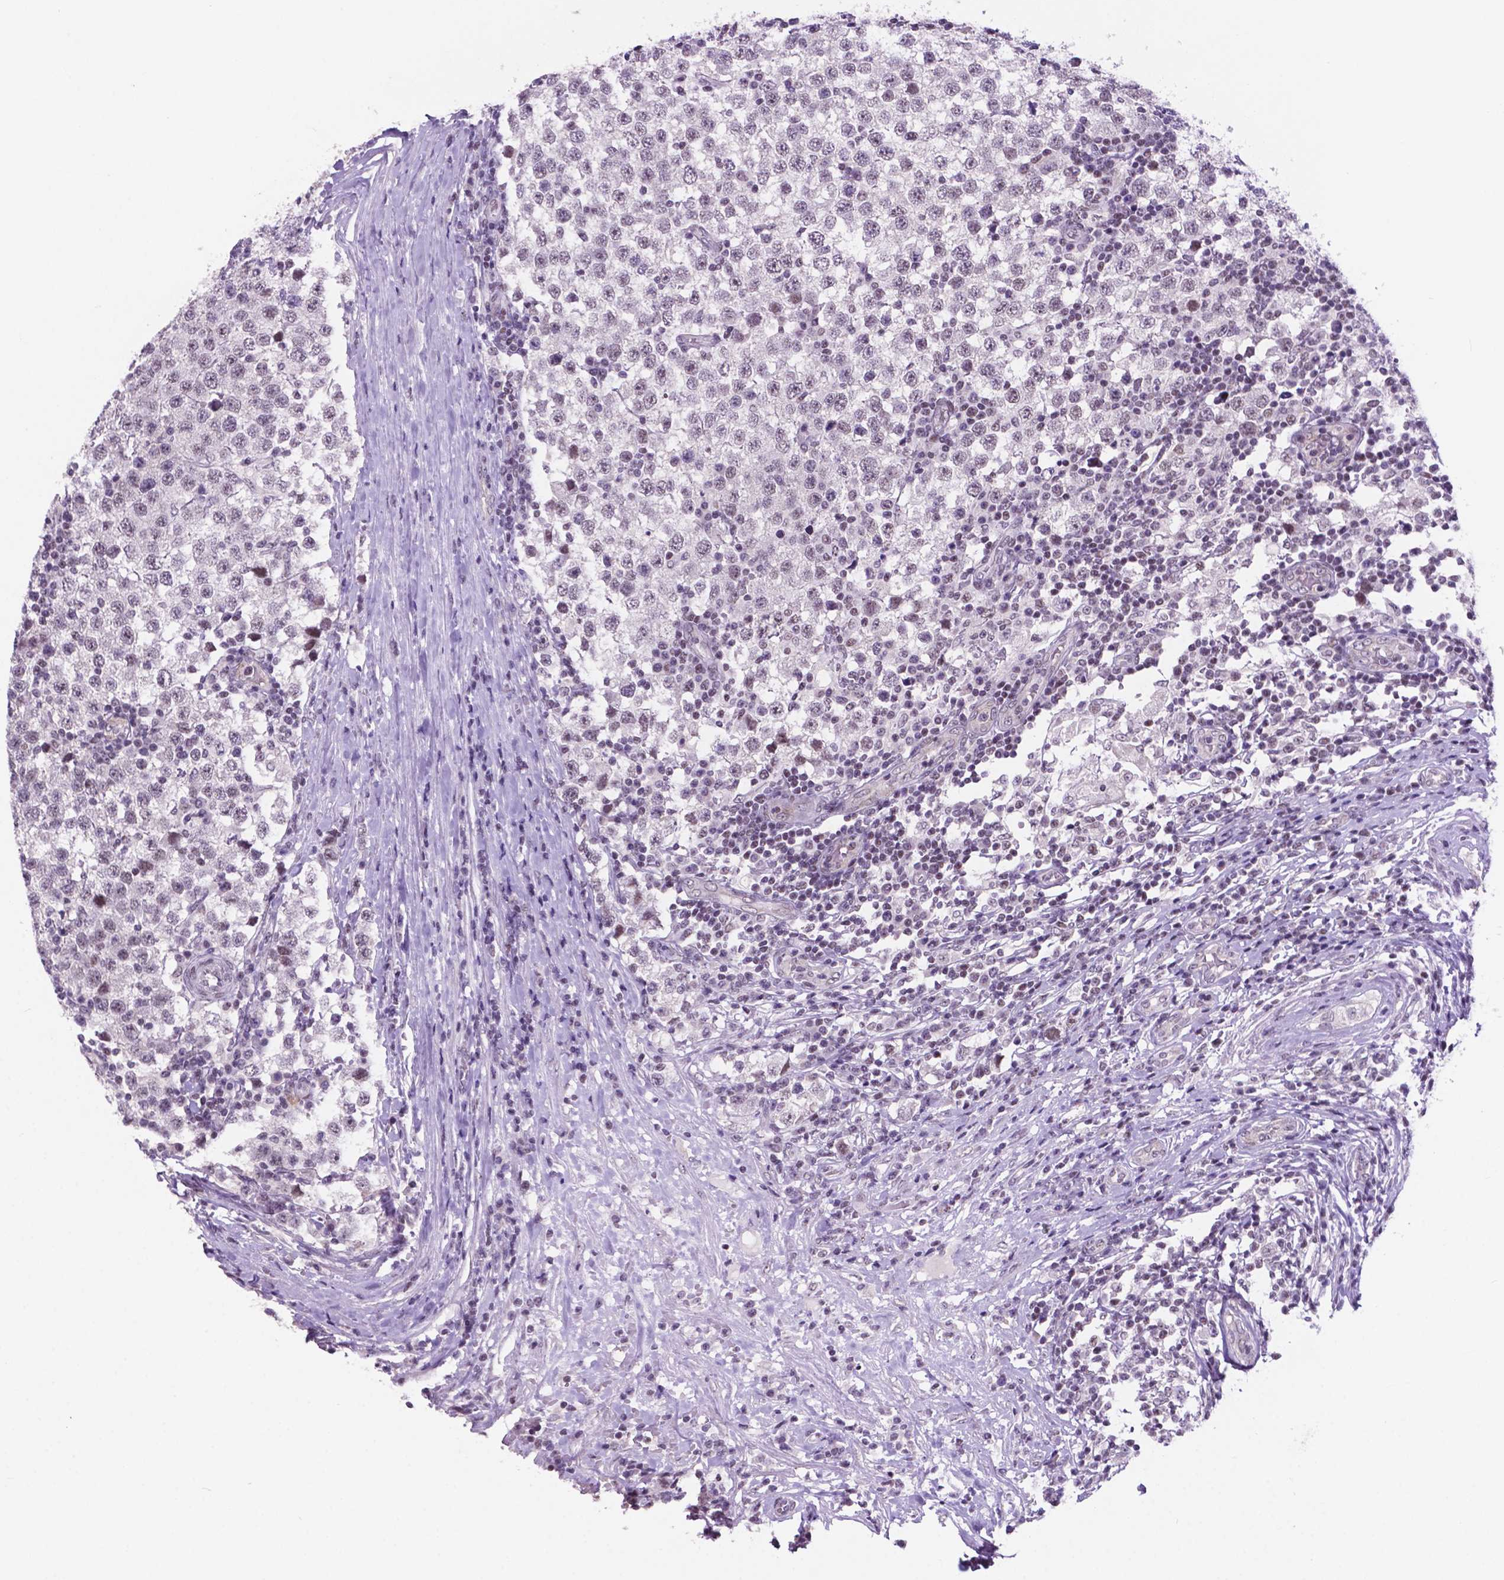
{"staining": {"intensity": "weak", "quantity": "<25%", "location": "nuclear"}, "tissue": "testis cancer", "cell_type": "Tumor cells", "image_type": "cancer", "snomed": [{"axis": "morphology", "description": "Seminoma, NOS"}, {"axis": "topography", "description": "Testis"}], "caption": "Seminoma (testis) stained for a protein using immunohistochemistry (IHC) reveals no expression tumor cells.", "gene": "NCOR1", "patient": {"sex": "male", "age": 34}}